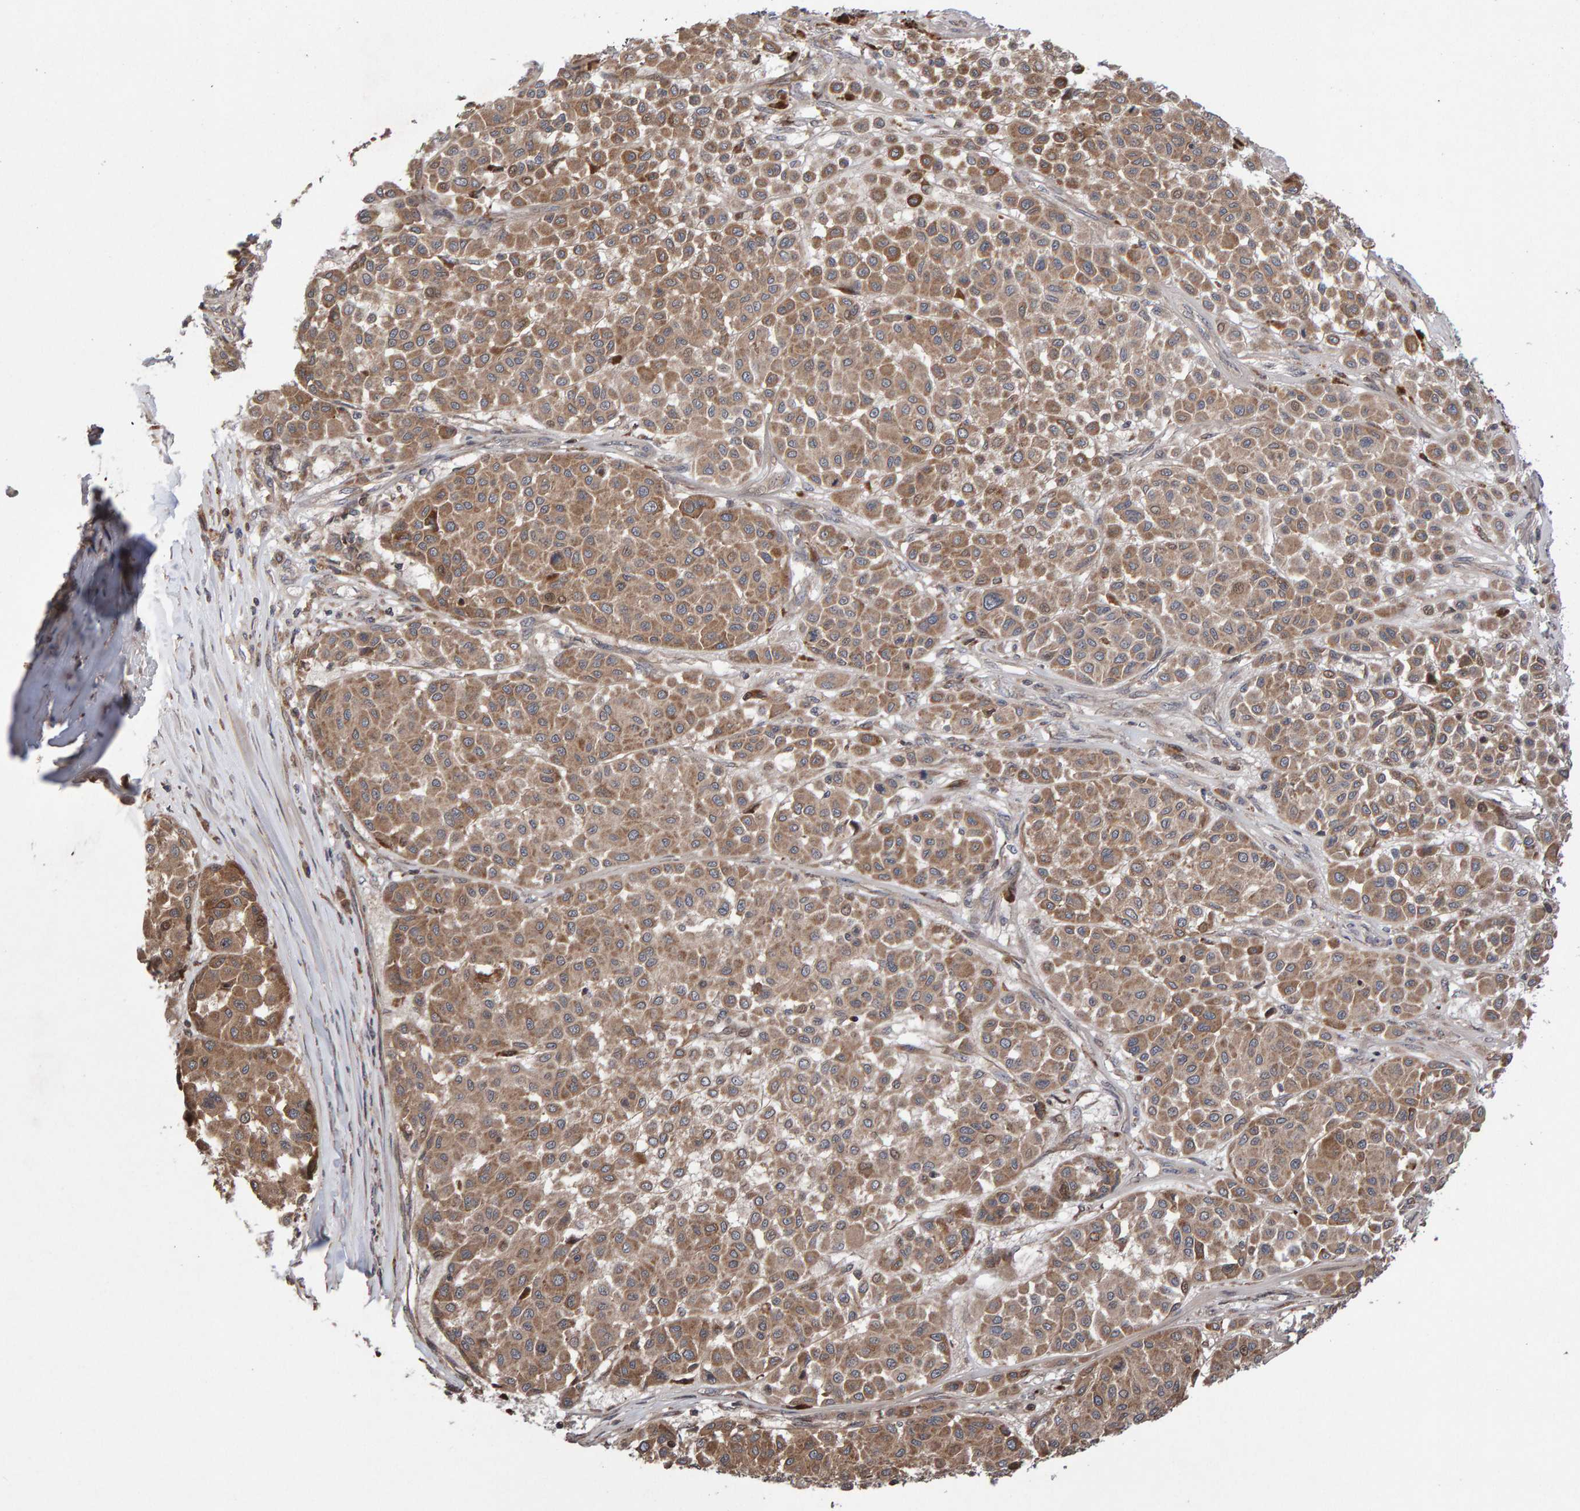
{"staining": {"intensity": "moderate", "quantity": ">75%", "location": "cytoplasmic/membranous"}, "tissue": "melanoma", "cell_type": "Tumor cells", "image_type": "cancer", "snomed": [{"axis": "morphology", "description": "Malignant melanoma, Metastatic site"}, {"axis": "topography", "description": "Soft tissue"}], "caption": "A histopathology image of malignant melanoma (metastatic site) stained for a protein shows moderate cytoplasmic/membranous brown staining in tumor cells. (DAB IHC with brightfield microscopy, high magnification).", "gene": "PECR", "patient": {"sex": "male", "age": 41}}